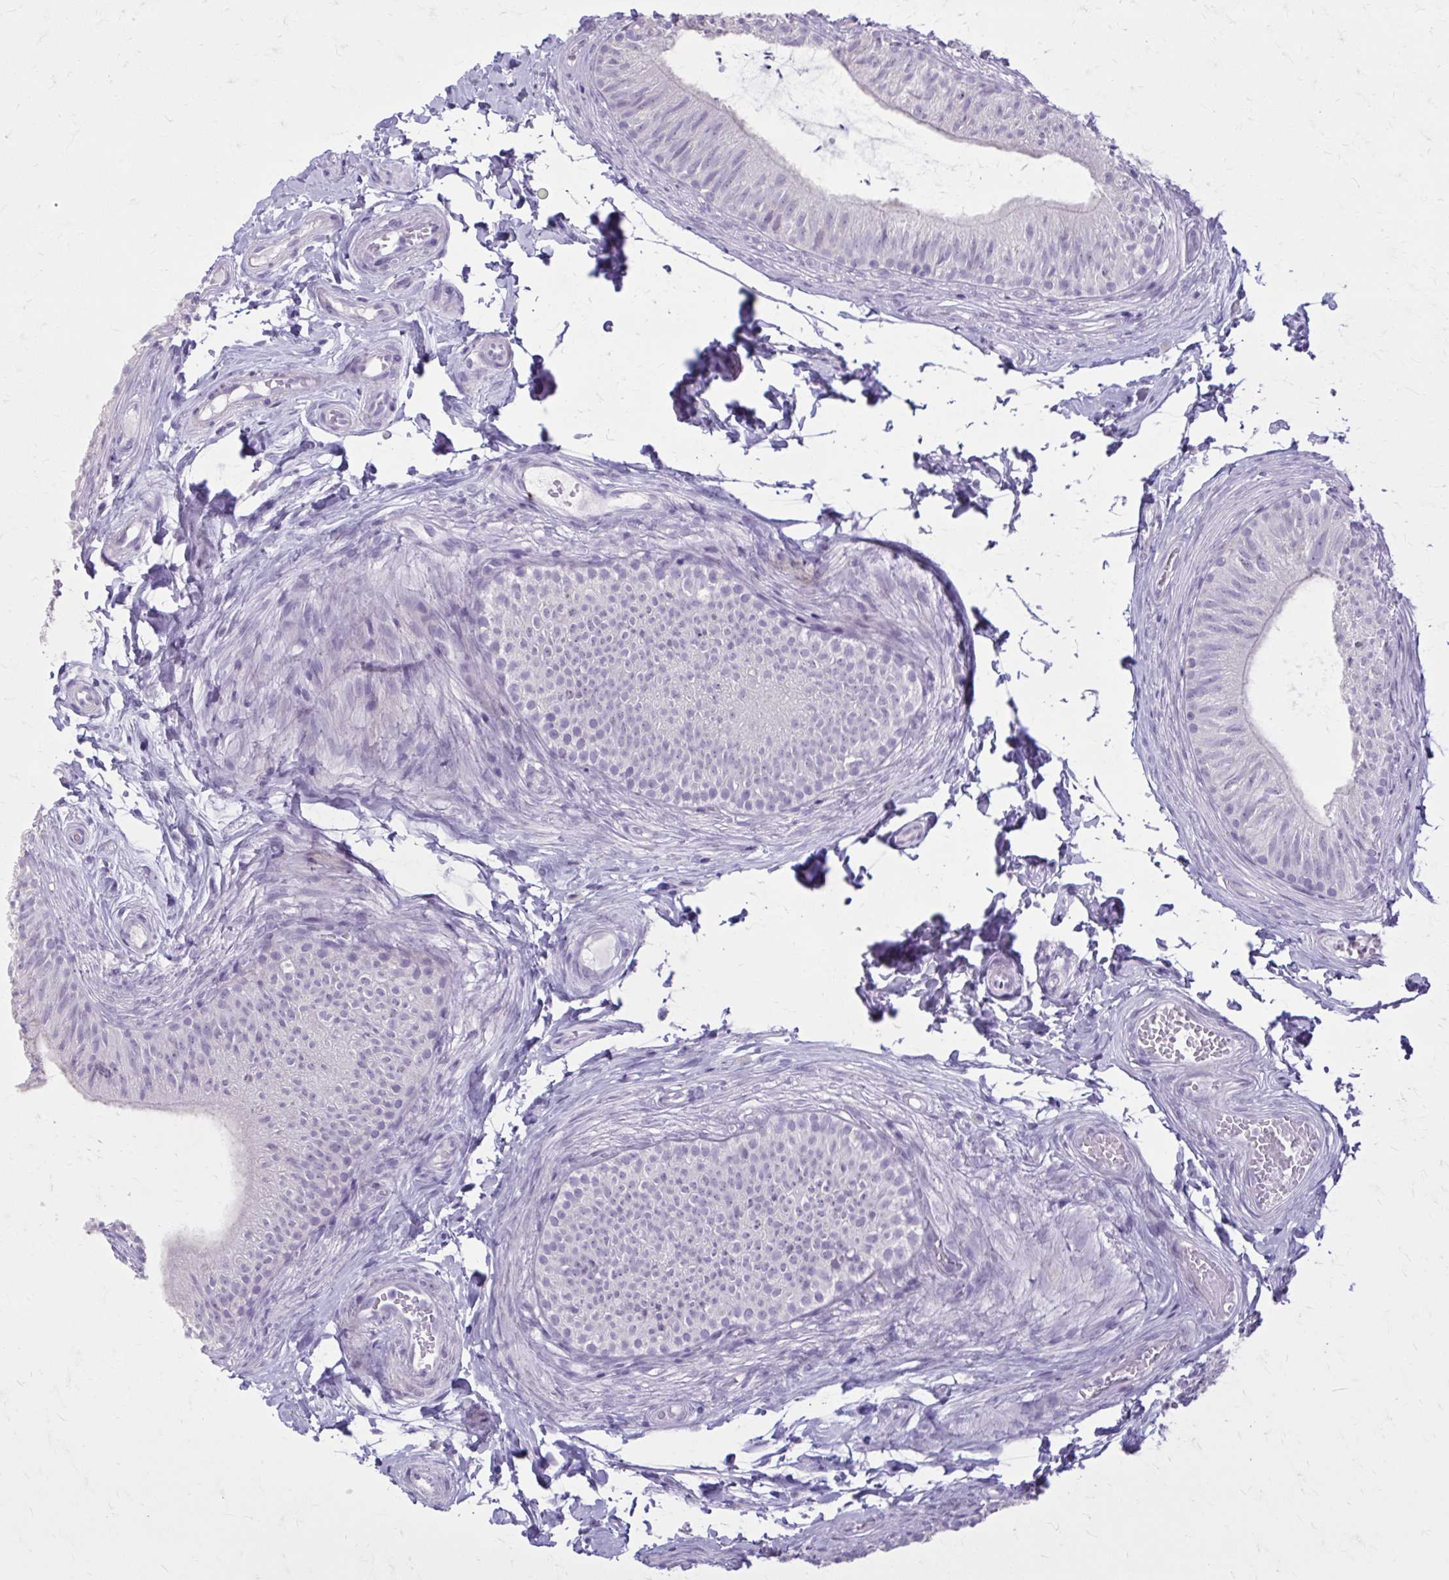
{"staining": {"intensity": "negative", "quantity": "none", "location": "none"}, "tissue": "epididymis", "cell_type": "Glandular cells", "image_type": "normal", "snomed": [{"axis": "morphology", "description": "Normal tissue, NOS"}, {"axis": "topography", "description": "Epididymis, spermatic cord, NOS"}, {"axis": "topography", "description": "Epididymis"}, {"axis": "topography", "description": "Peripheral nerve tissue"}], "caption": "The histopathology image reveals no significant expression in glandular cells of epididymis. (DAB immunohistochemistry, high magnification).", "gene": "OR4B1", "patient": {"sex": "male", "age": 29}}